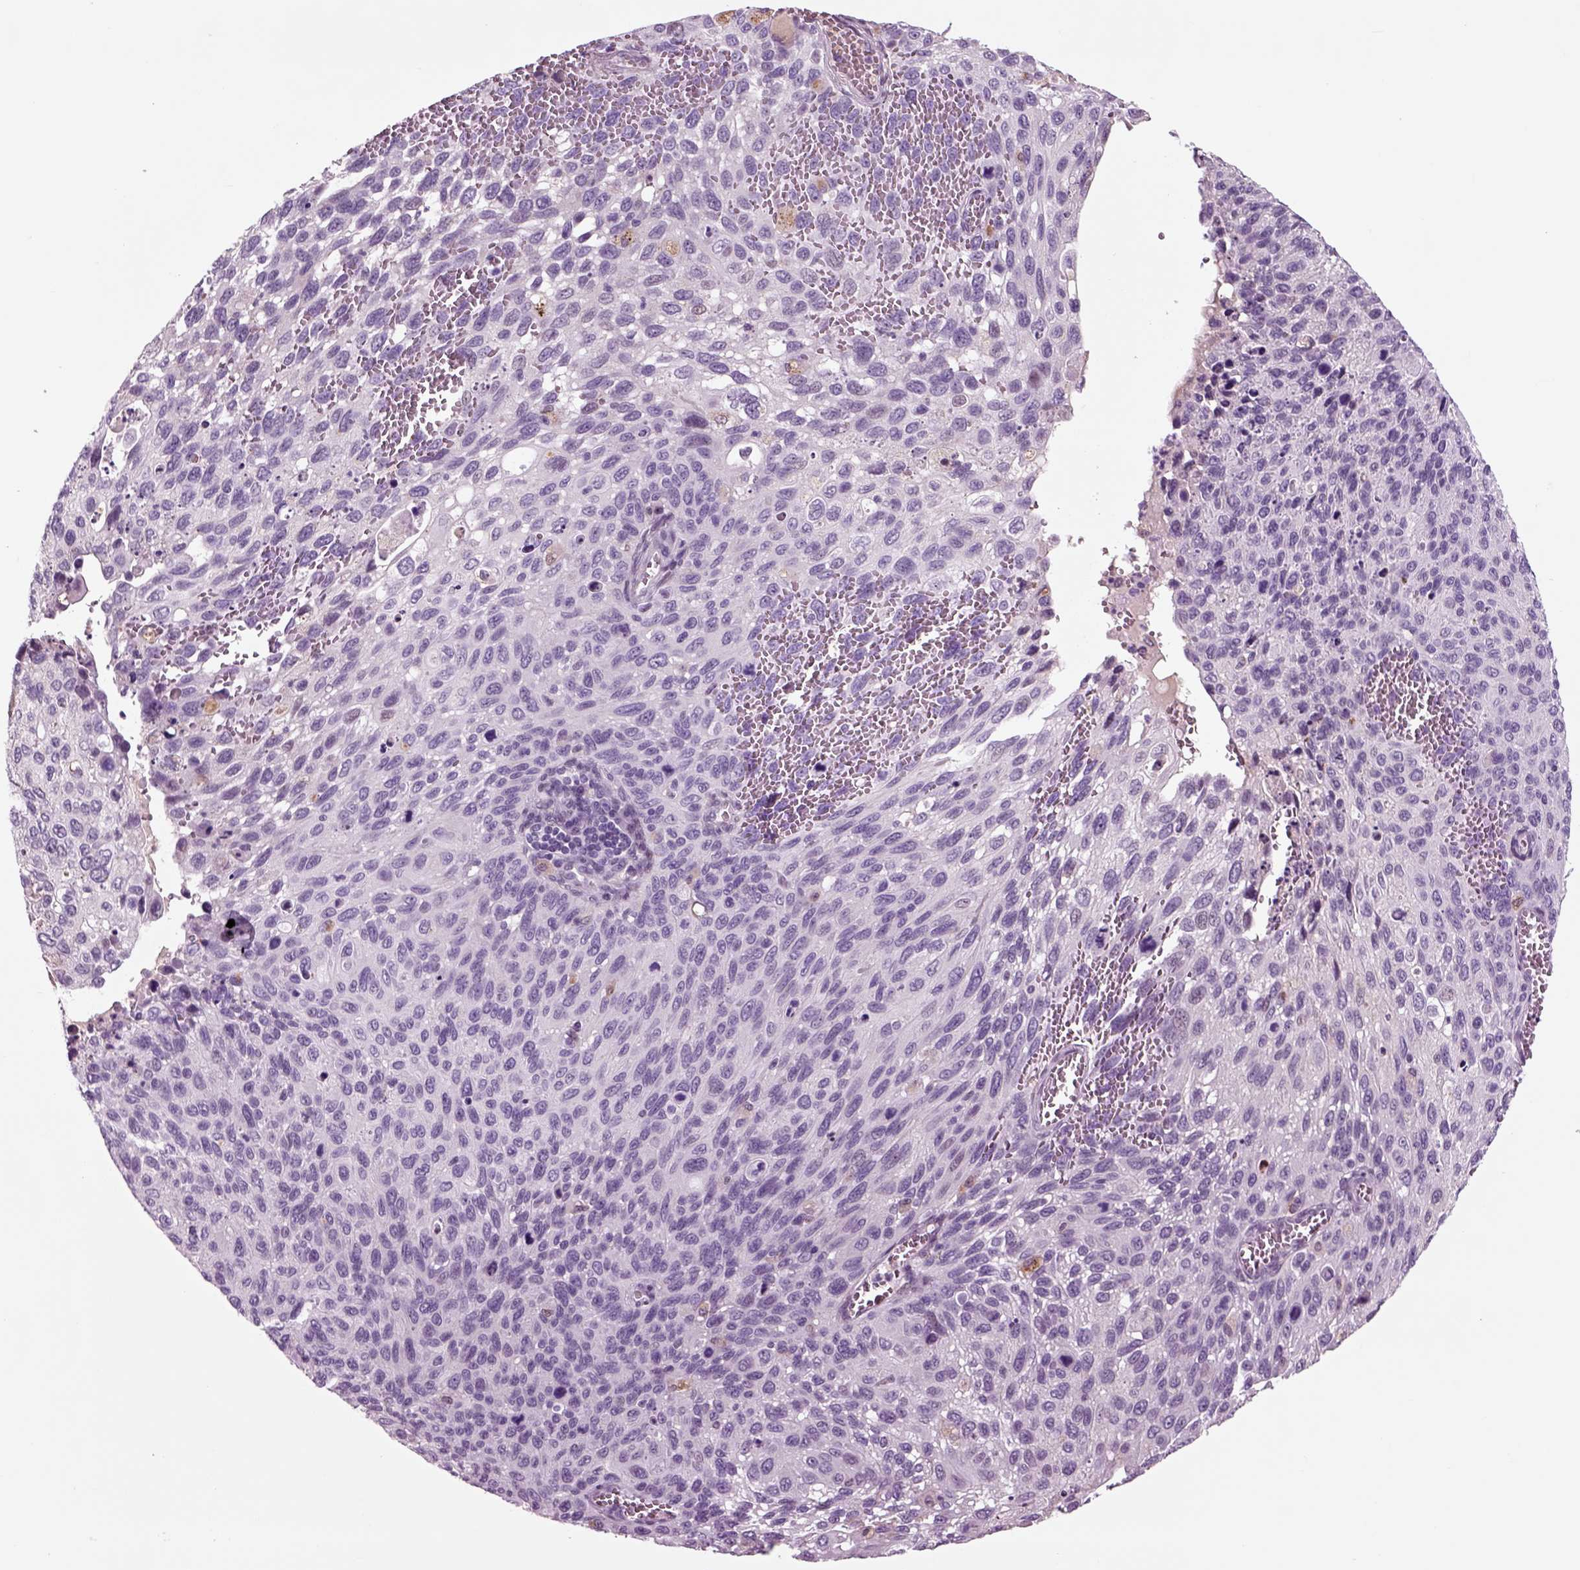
{"staining": {"intensity": "negative", "quantity": "none", "location": "none"}, "tissue": "cervical cancer", "cell_type": "Tumor cells", "image_type": "cancer", "snomed": [{"axis": "morphology", "description": "Squamous cell carcinoma, NOS"}, {"axis": "topography", "description": "Cervix"}], "caption": "This is a histopathology image of immunohistochemistry (IHC) staining of cervical cancer, which shows no positivity in tumor cells. Nuclei are stained in blue.", "gene": "CHGB", "patient": {"sex": "female", "age": 70}}